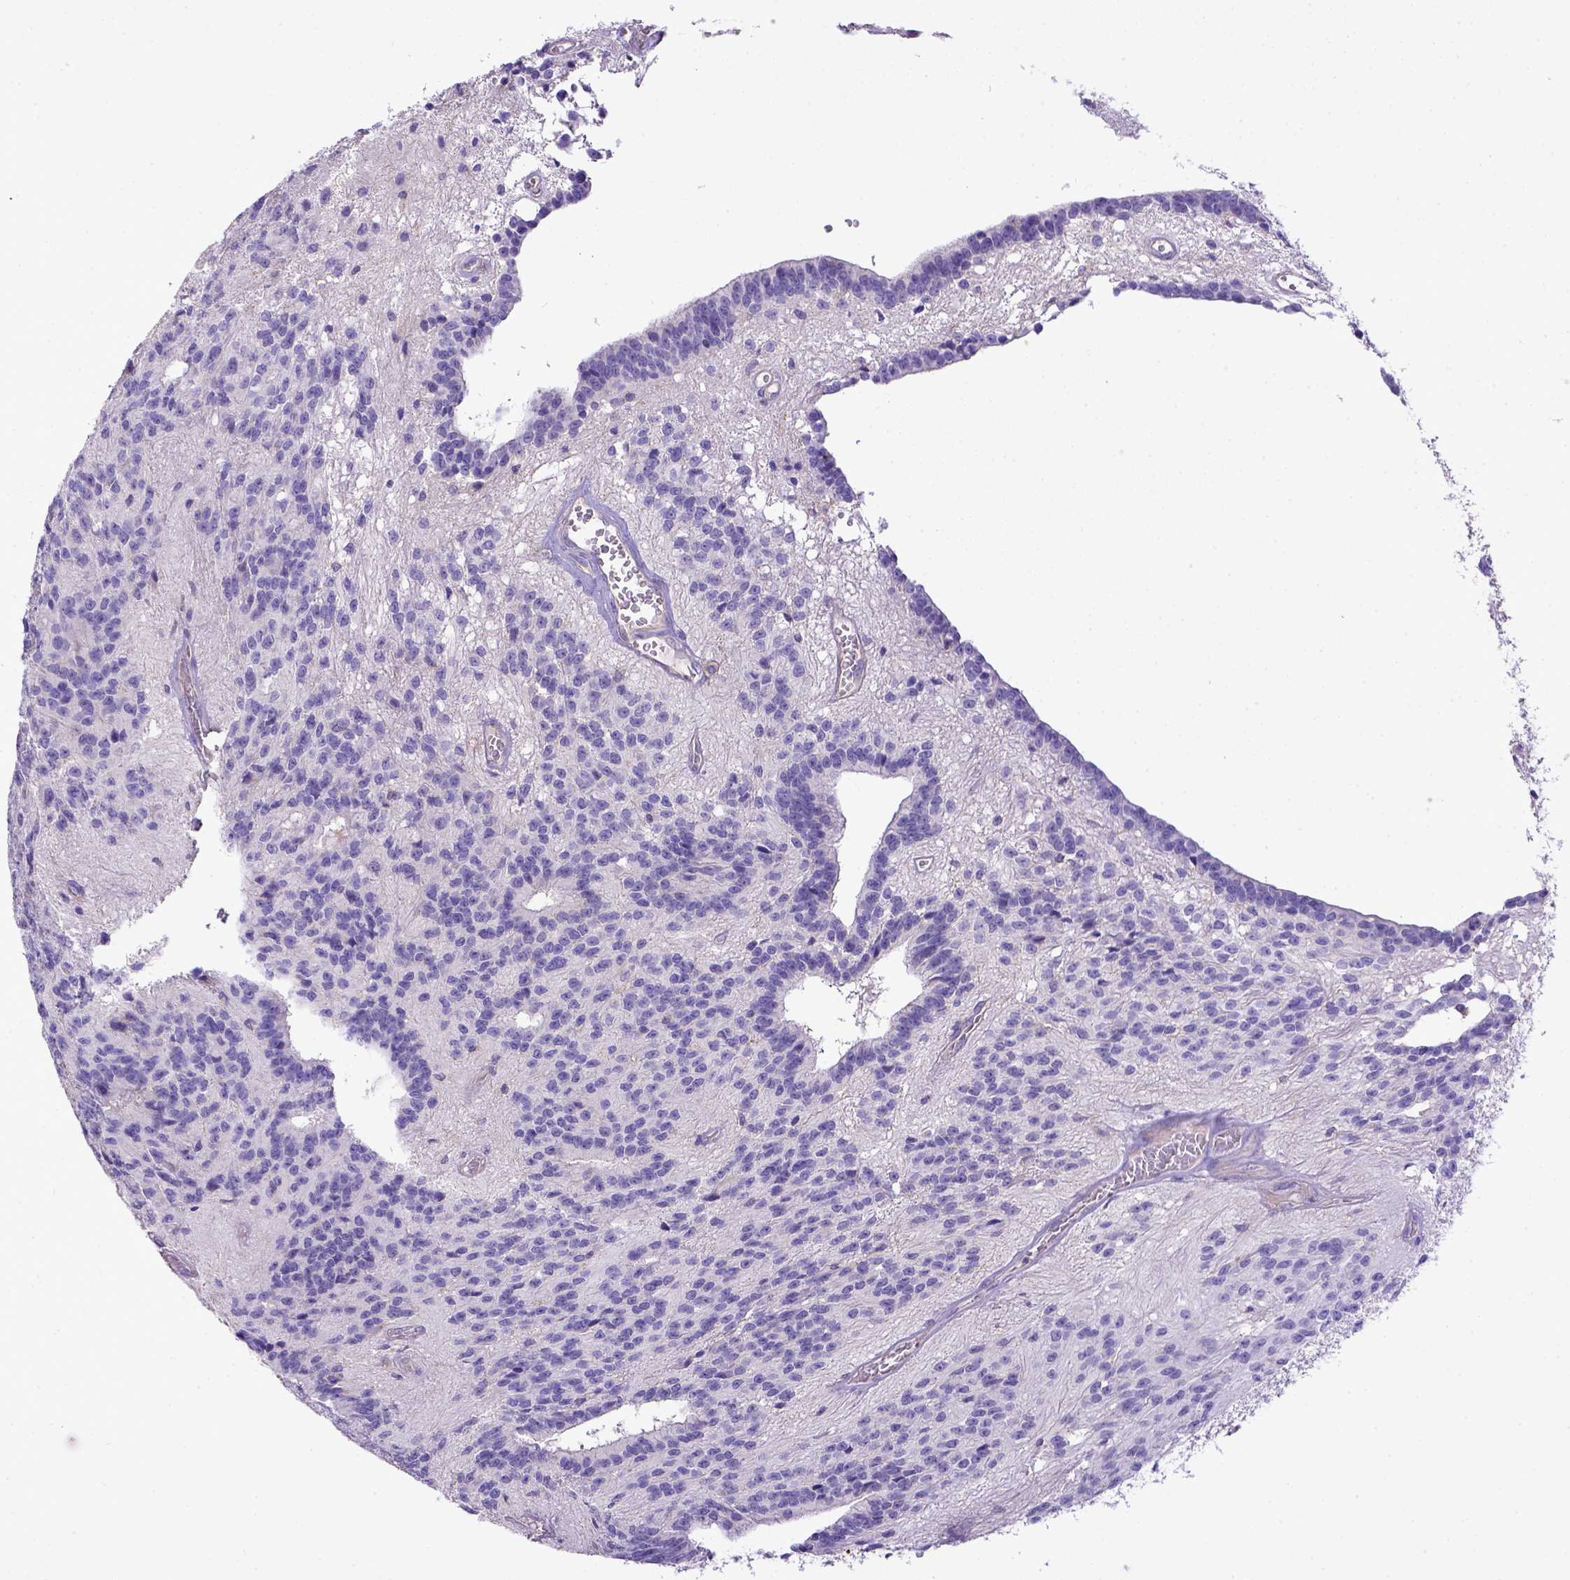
{"staining": {"intensity": "negative", "quantity": "none", "location": "none"}, "tissue": "glioma", "cell_type": "Tumor cells", "image_type": "cancer", "snomed": [{"axis": "morphology", "description": "Glioma, malignant, Low grade"}, {"axis": "topography", "description": "Brain"}], "caption": "Protein analysis of glioma displays no significant staining in tumor cells.", "gene": "CD40", "patient": {"sex": "male", "age": 31}}